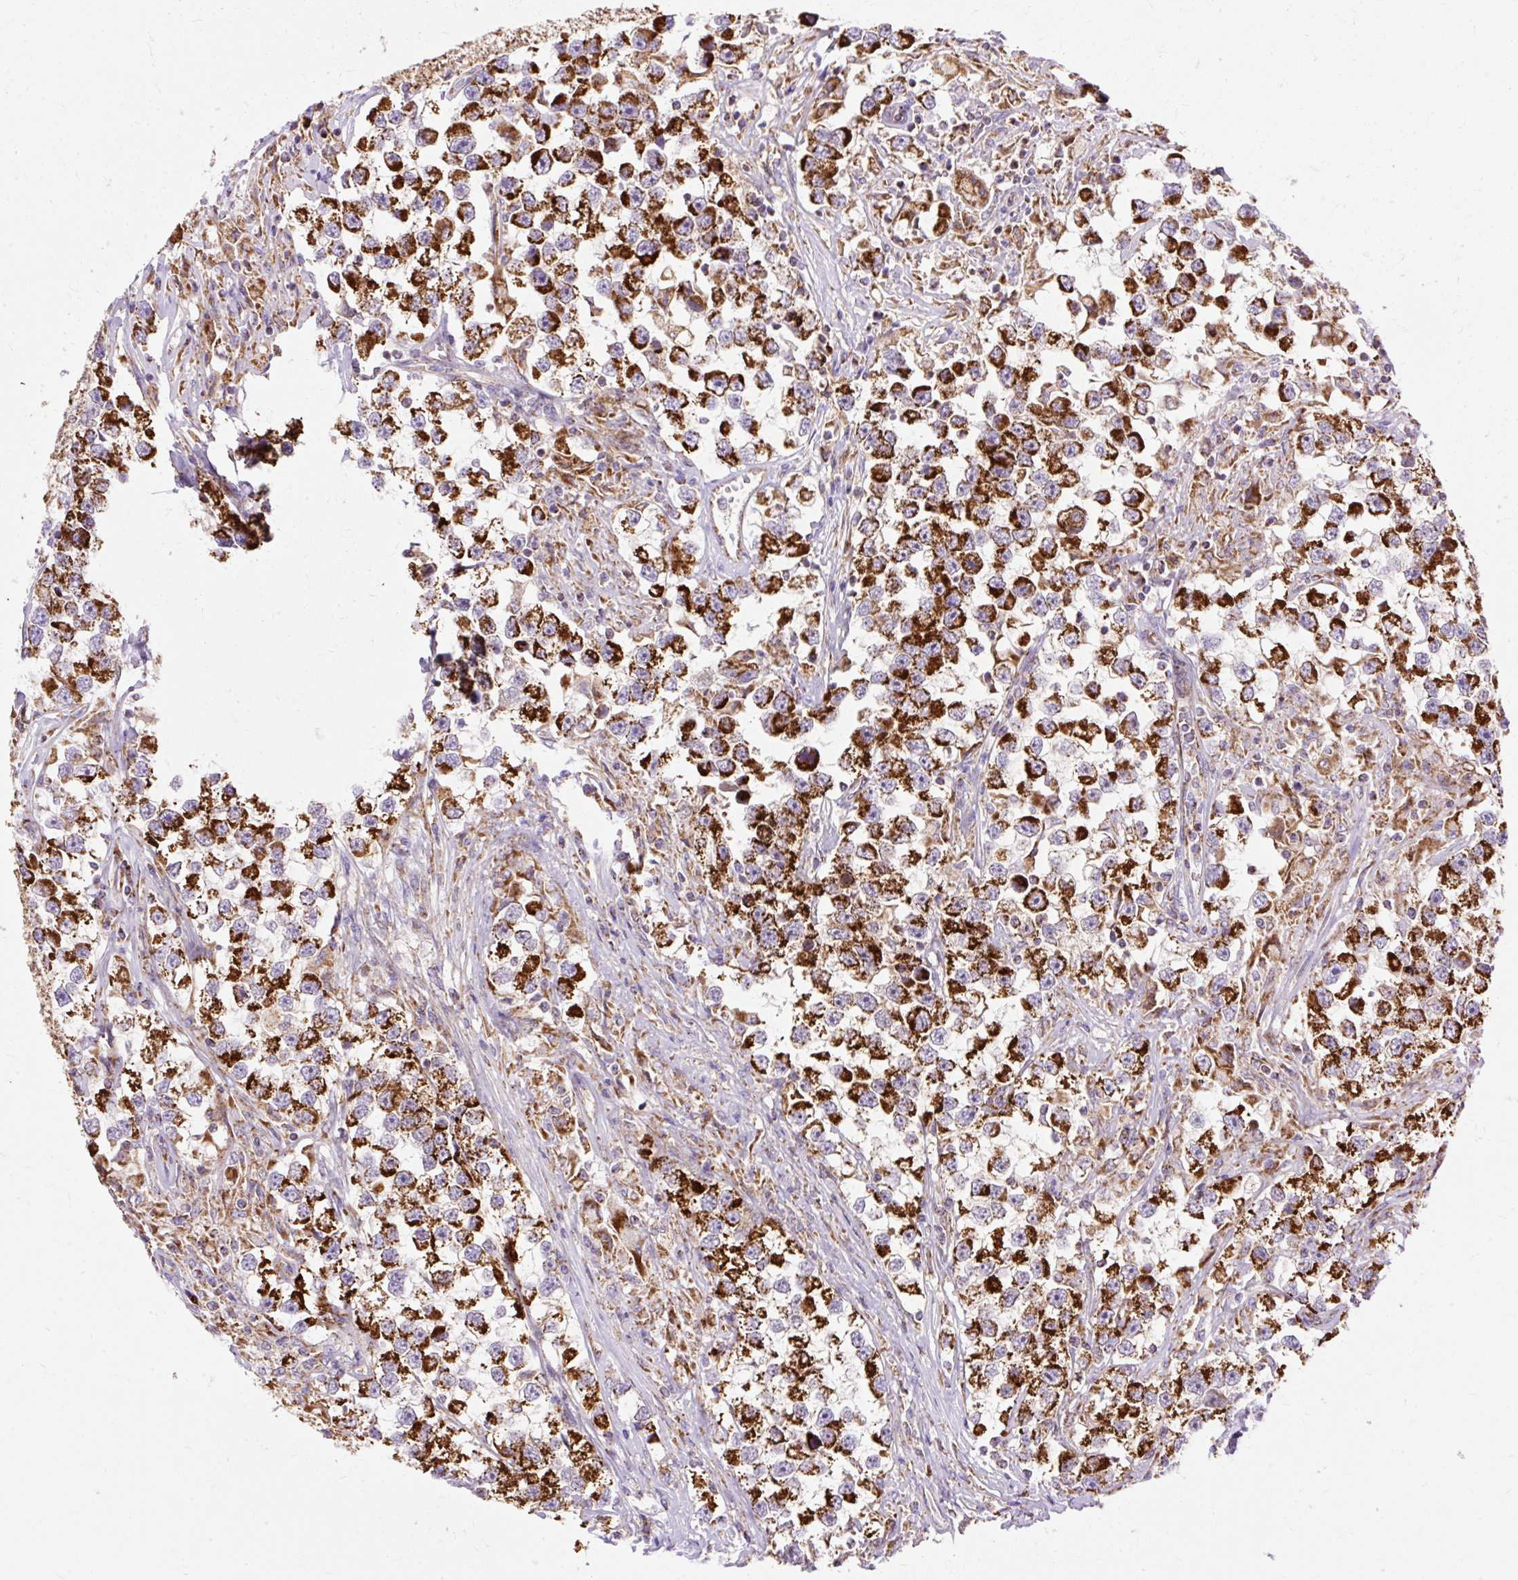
{"staining": {"intensity": "strong", "quantity": ">75%", "location": "cytoplasmic/membranous"}, "tissue": "testis cancer", "cell_type": "Tumor cells", "image_type": "cancer", "snomed": [{"axis": "morphology", "description": "Seminoma, NOS"}, {"axis": "topography", "description": "Testis"}], "caption": "Testis cancer stained with a brown dye exhibits strong cytoplasmic/membranous positive positivity in approximately >75% of tumor cells.", "gene": "CEP290", "patient": {"sex": "male", "age": 46}}